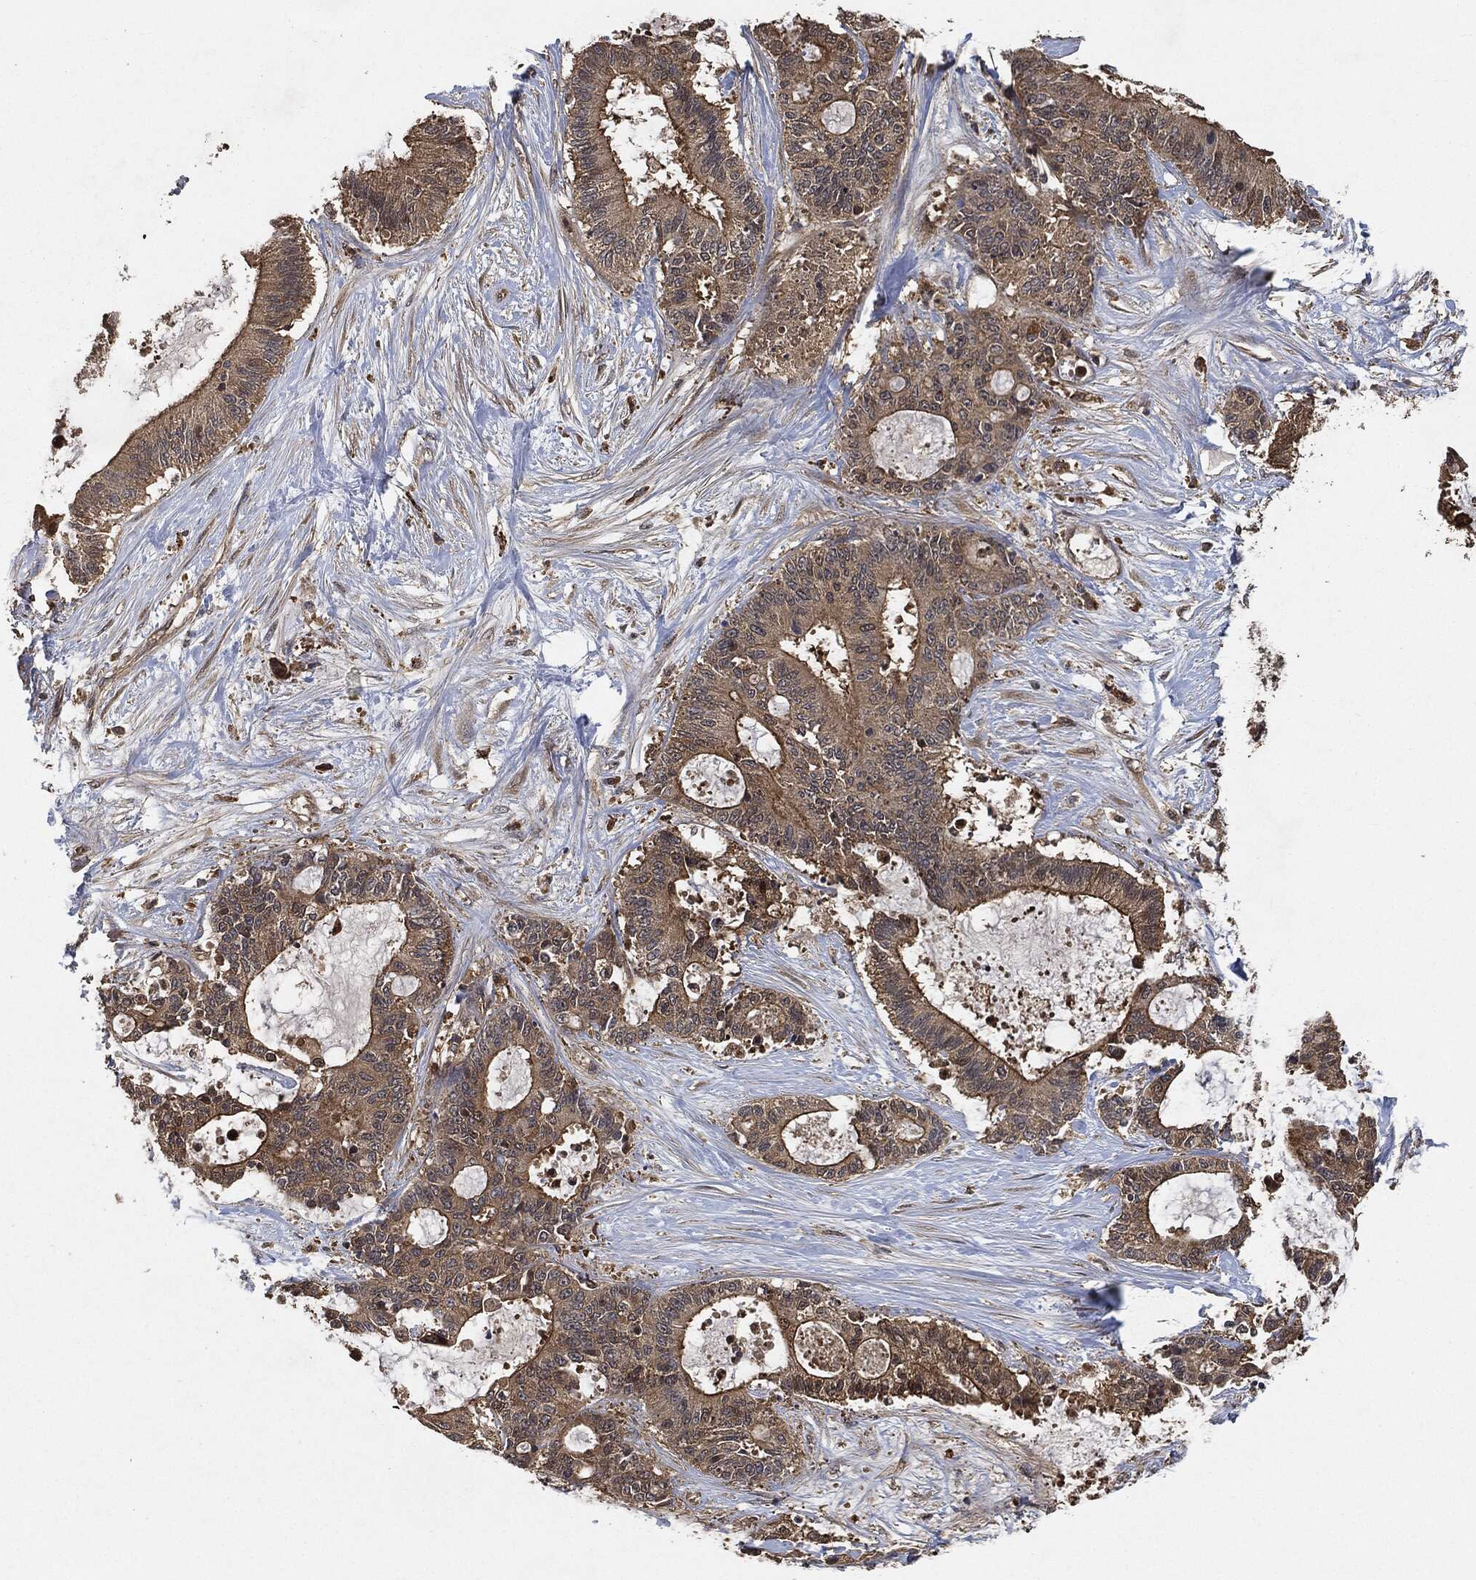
{"staining": {"intensity": "weak", "quantity": ">75%", "location": "cytoplasmic/membranous"}, "tissue": "liver cancer", "cell_type": "Tumor cells", "image_type": "cancer", "snomed": [{"axis": "morphology", "description": "Cholangiocarcinoma"}, {"axis": "topography", "description": "Liver"}], "caption": "Immunohistochemistry of liver cholangiocarcinoma demonstrates low levels of weak cytoplasmic/membranous expression in about >75% of tumor cells.", "gene": "BRAF", "patient": {"sex": "female", "age": 73}}